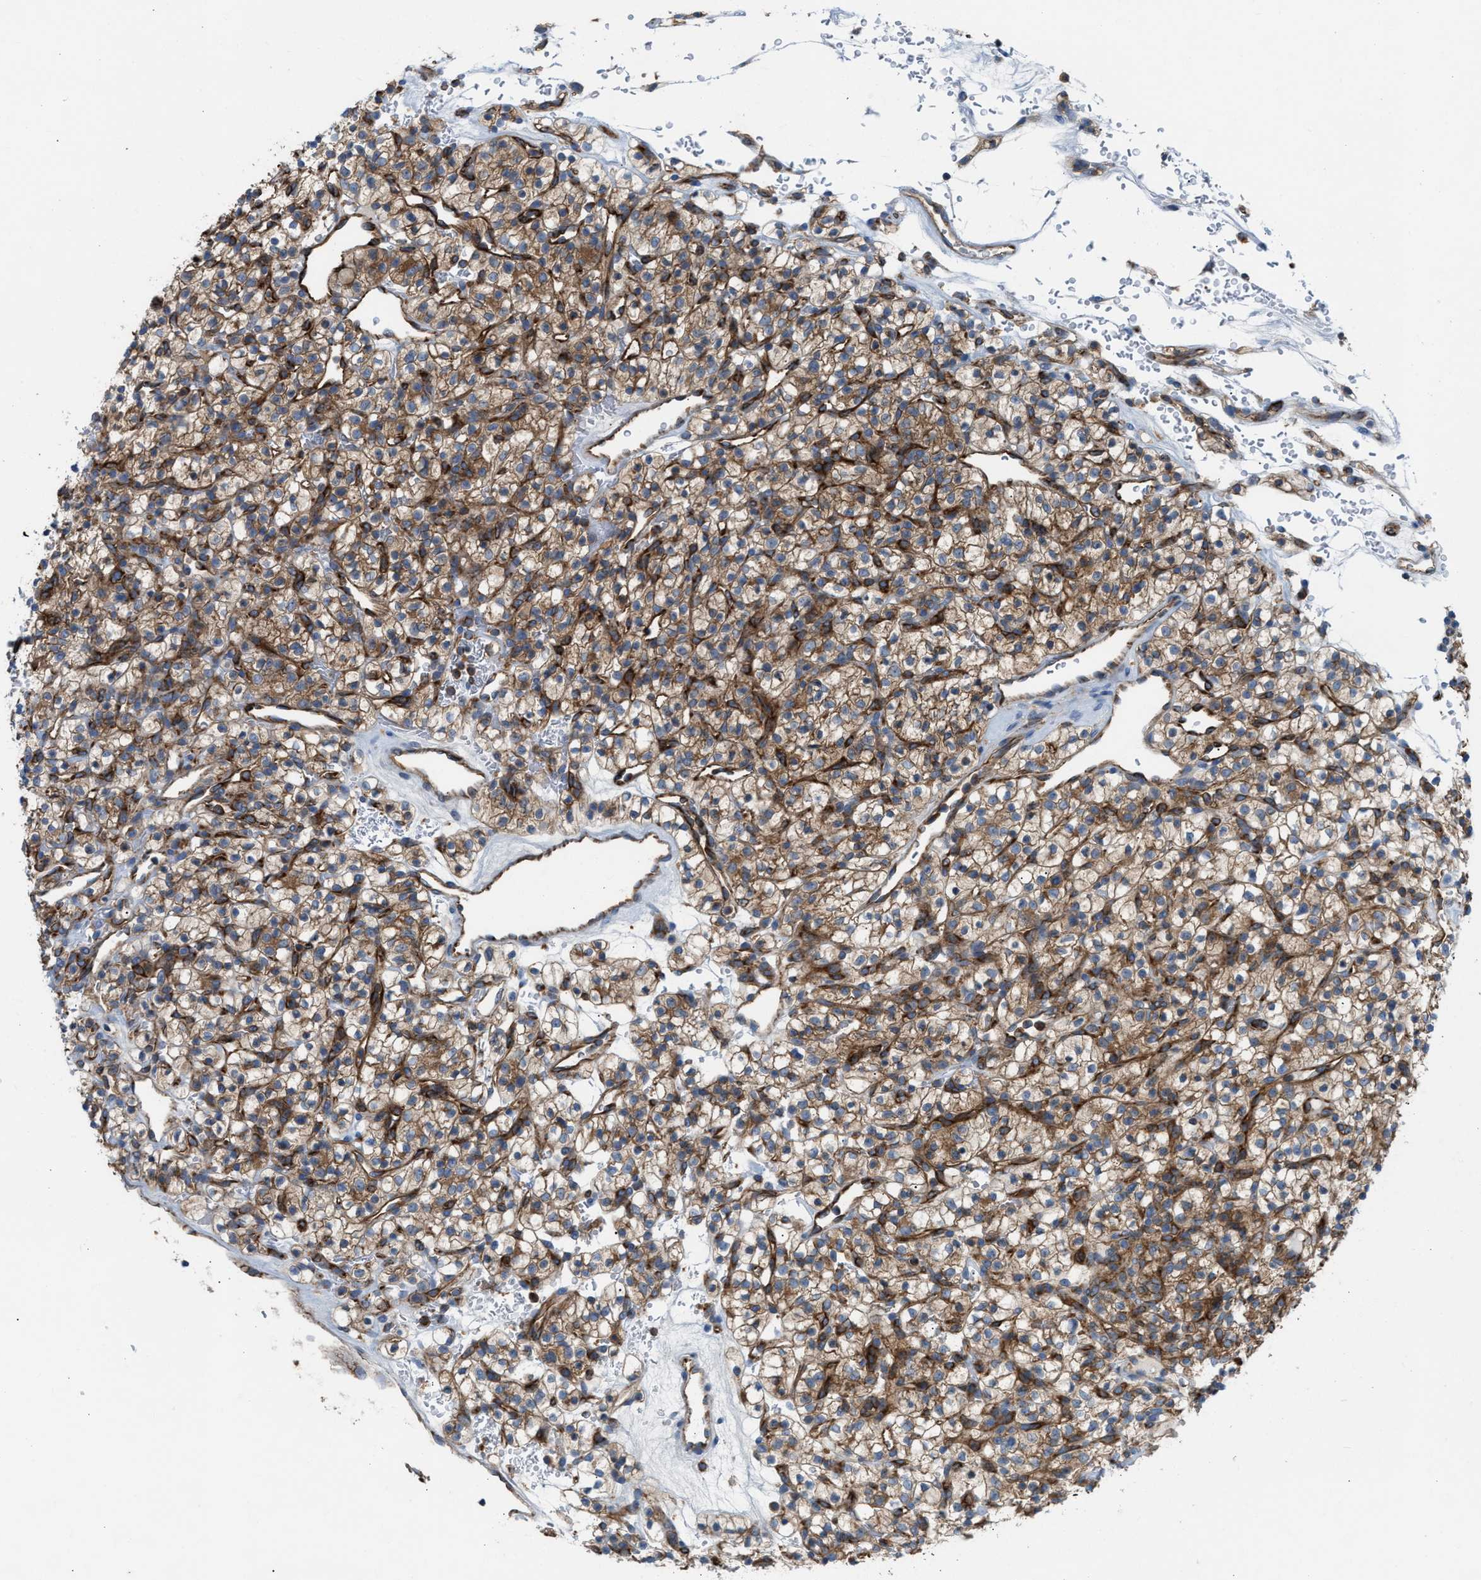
{"staining": {"intensity": "moderate", "quantity": ">75%", "location": "cytoplasmic/membranous"}, "tissue": "renal cancer", "cell_type": "Tumor cells", "image_type": "cancer", "snomed": [{"axis": "morphology", "description": "Adenocarcinoma, NOS"}, {"axis": "topography", "description": "Kidney"}], "caption": "Immunohistochemistry (IHC) staining of renal adenocarcinoma, which reveals medium levels of moderate cytoplasmic/membranous expression in about >75% of tumor cells indicating moderate cytoplasmic/membranous protein staining. The staining was performed using DAB (3,3'-diaminobenzidine) (brown) for protein detection and nuclei were counterstained in hematoxylin (blue).", "gene": "TBC1D15", "patient": {"sex": "female", "age": 57}}